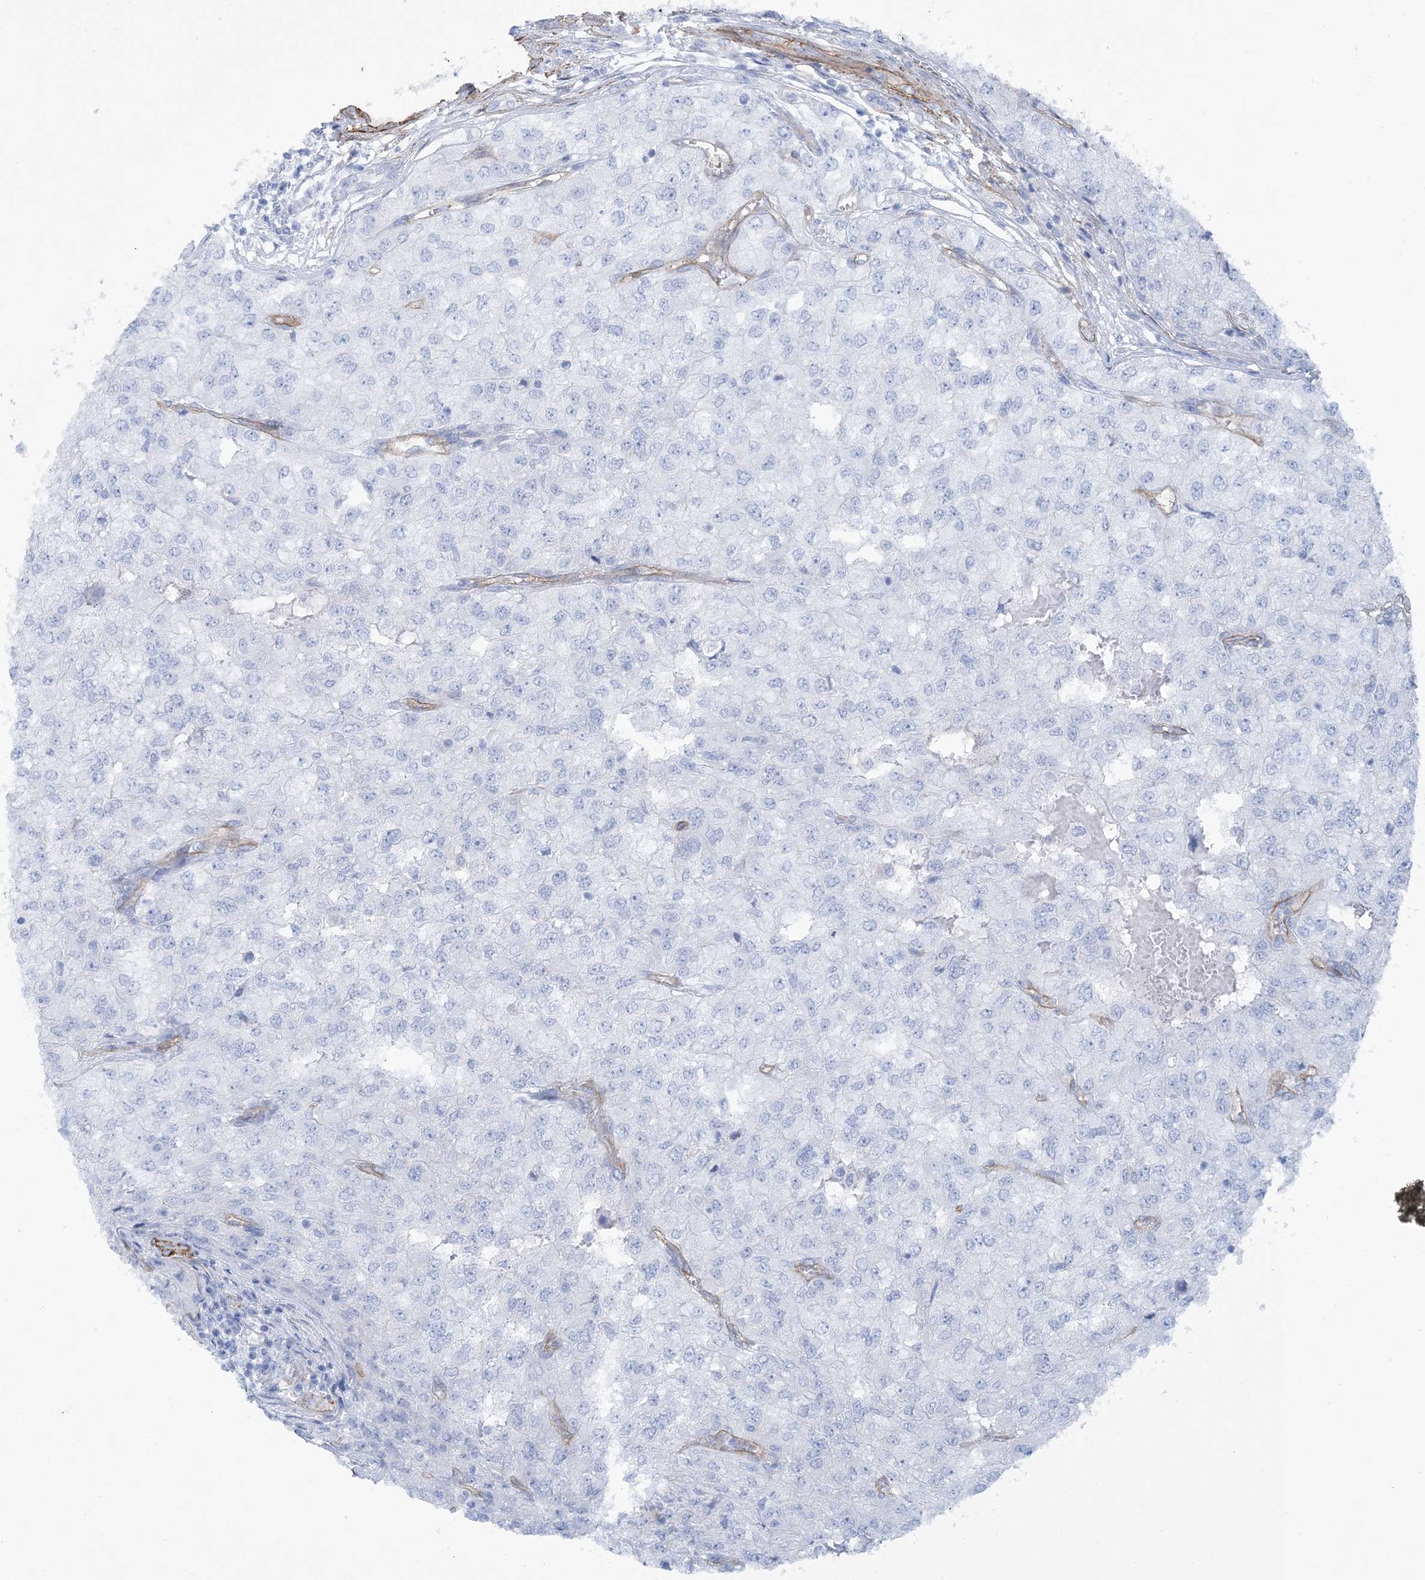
{"staining": {"intensity": "negative", "quantity": "none", "location": "none"}, "tissue": "renal cancer", "cell_type": "Tumor cells", "image_type": "cancer", "snomed": [{"axis": "morphology", "description": "Adenocarcinoma, NOS"}, {"axis": "topography", "description": "Kidney"}], "caption": "Immunohistochemical staining of adenocarcinoma (renal) reveals no significant expression in tumor cells.", "gene": "SHANK1", "patient": {"sex": "female", "age": 54}}